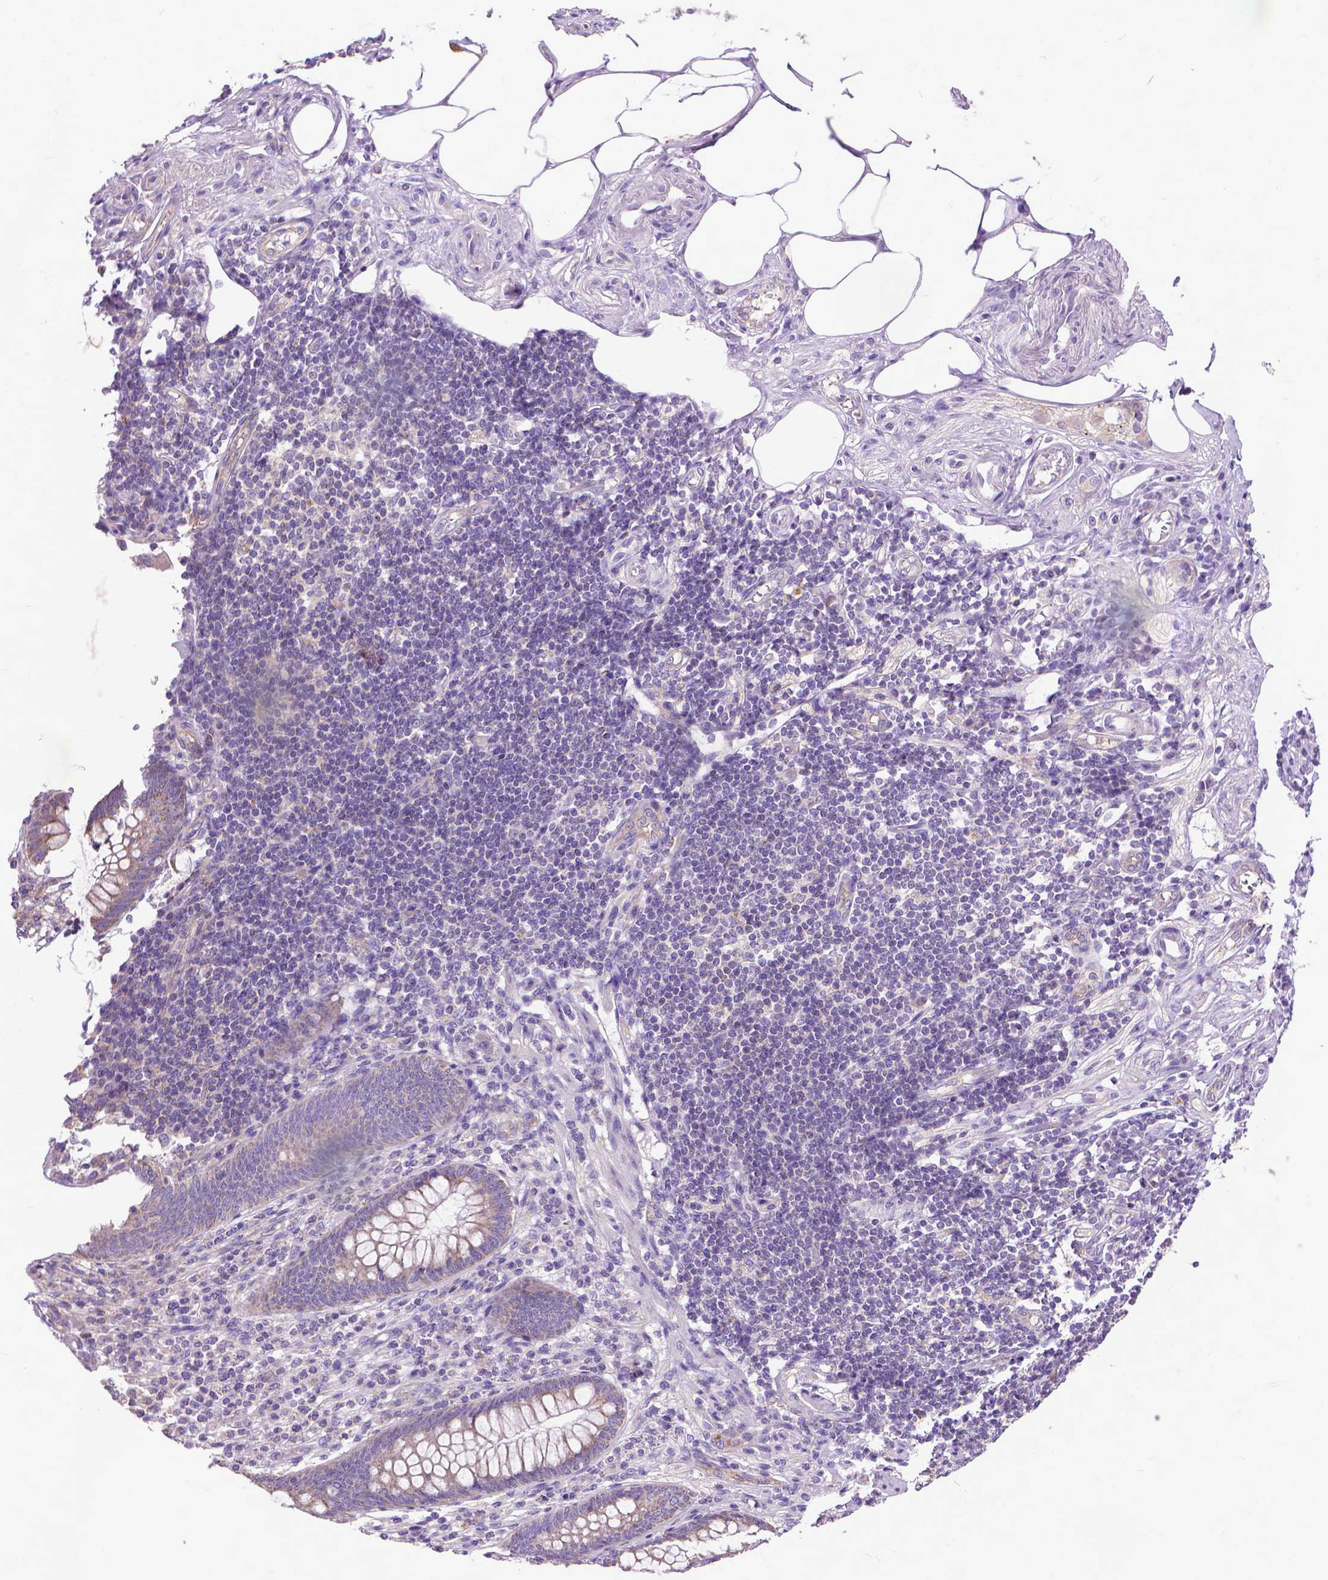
{"staining": {"intensity": "weak", "quantity": "25%-75%", "location": "cytoplasmic/membranous"}, "tissue": "appendix", "cell_type": "Glandular cells", "image_type": "normal", "snomed": [{"axis": "morphology", "description": "Normal tissue, NOS"}, {"axis": "topography", "description": "Appendix"}], "caption": "IHC (DAB (3,3'-diaminobenzidine)) staining of benign human appendix reveals weak cytoplasmic/membranous protein expression in about 25%-75% of glandular cells. (DAB (3,3'-diaminobenzidine) IHC with brightfield microscopy, high magnification).", "gene": "SYN1", "patient": {"sex": "female", "age": 57}}